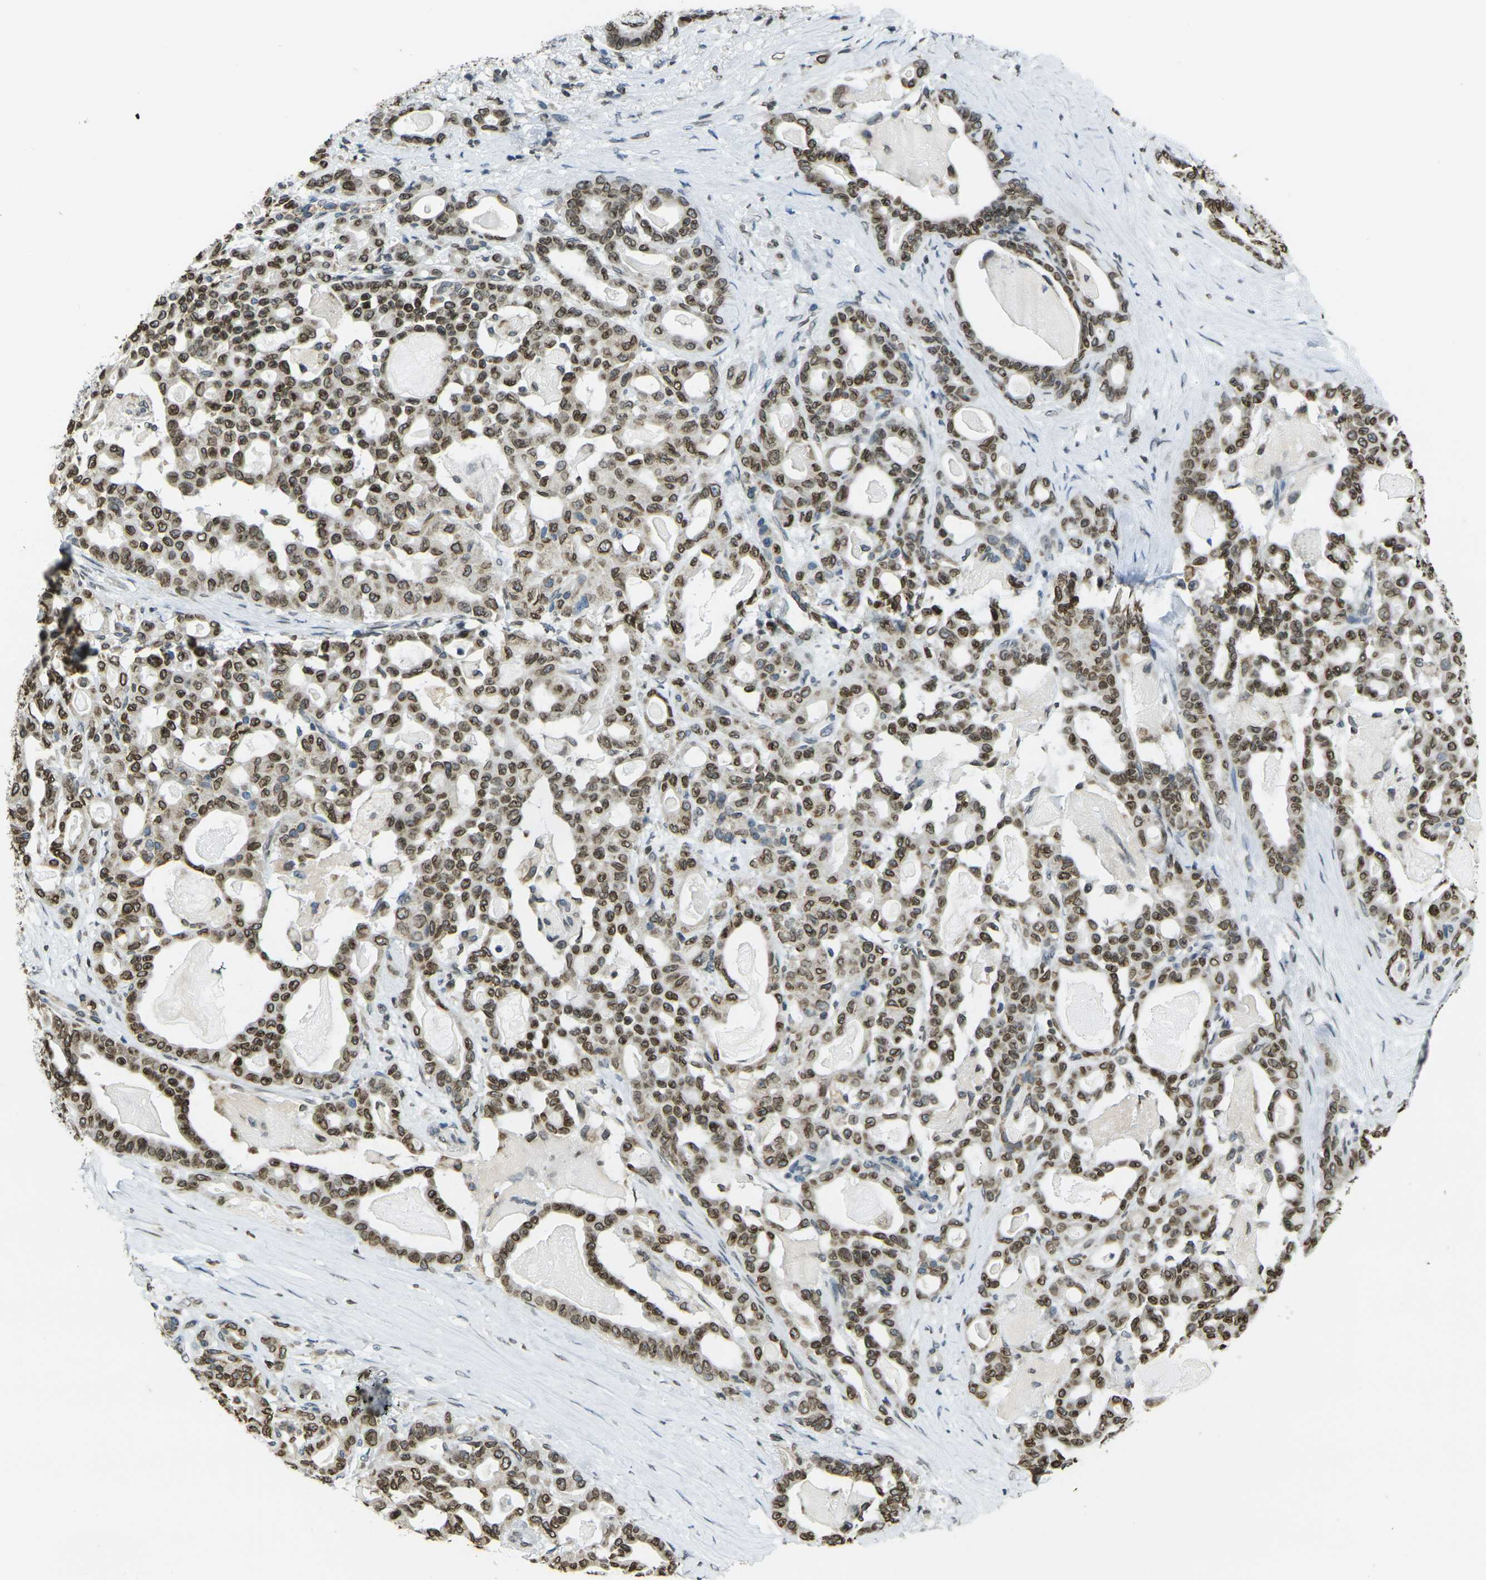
{"staining": {"intensity": "strong", "quantity": ">75%", "location": "nuclear"}, "tissue": "pancreatic cancer", "cell_type": "Tumor cells", "image_type": "cancer", "snomed": [{"axis": "morphology", "description": "Adenocarcinoma, NOS"}, {"axis": "topography", "description": "Pancreas"}], "caption": "This photomicrograph shows immunohistochemistry staining of human pancreatic adenocarcinoma, with high strong nuclear staining in approximately >75% of tumor cells.", "gene": "BRDT", "patient": {"sex": "male", "age": 63}}